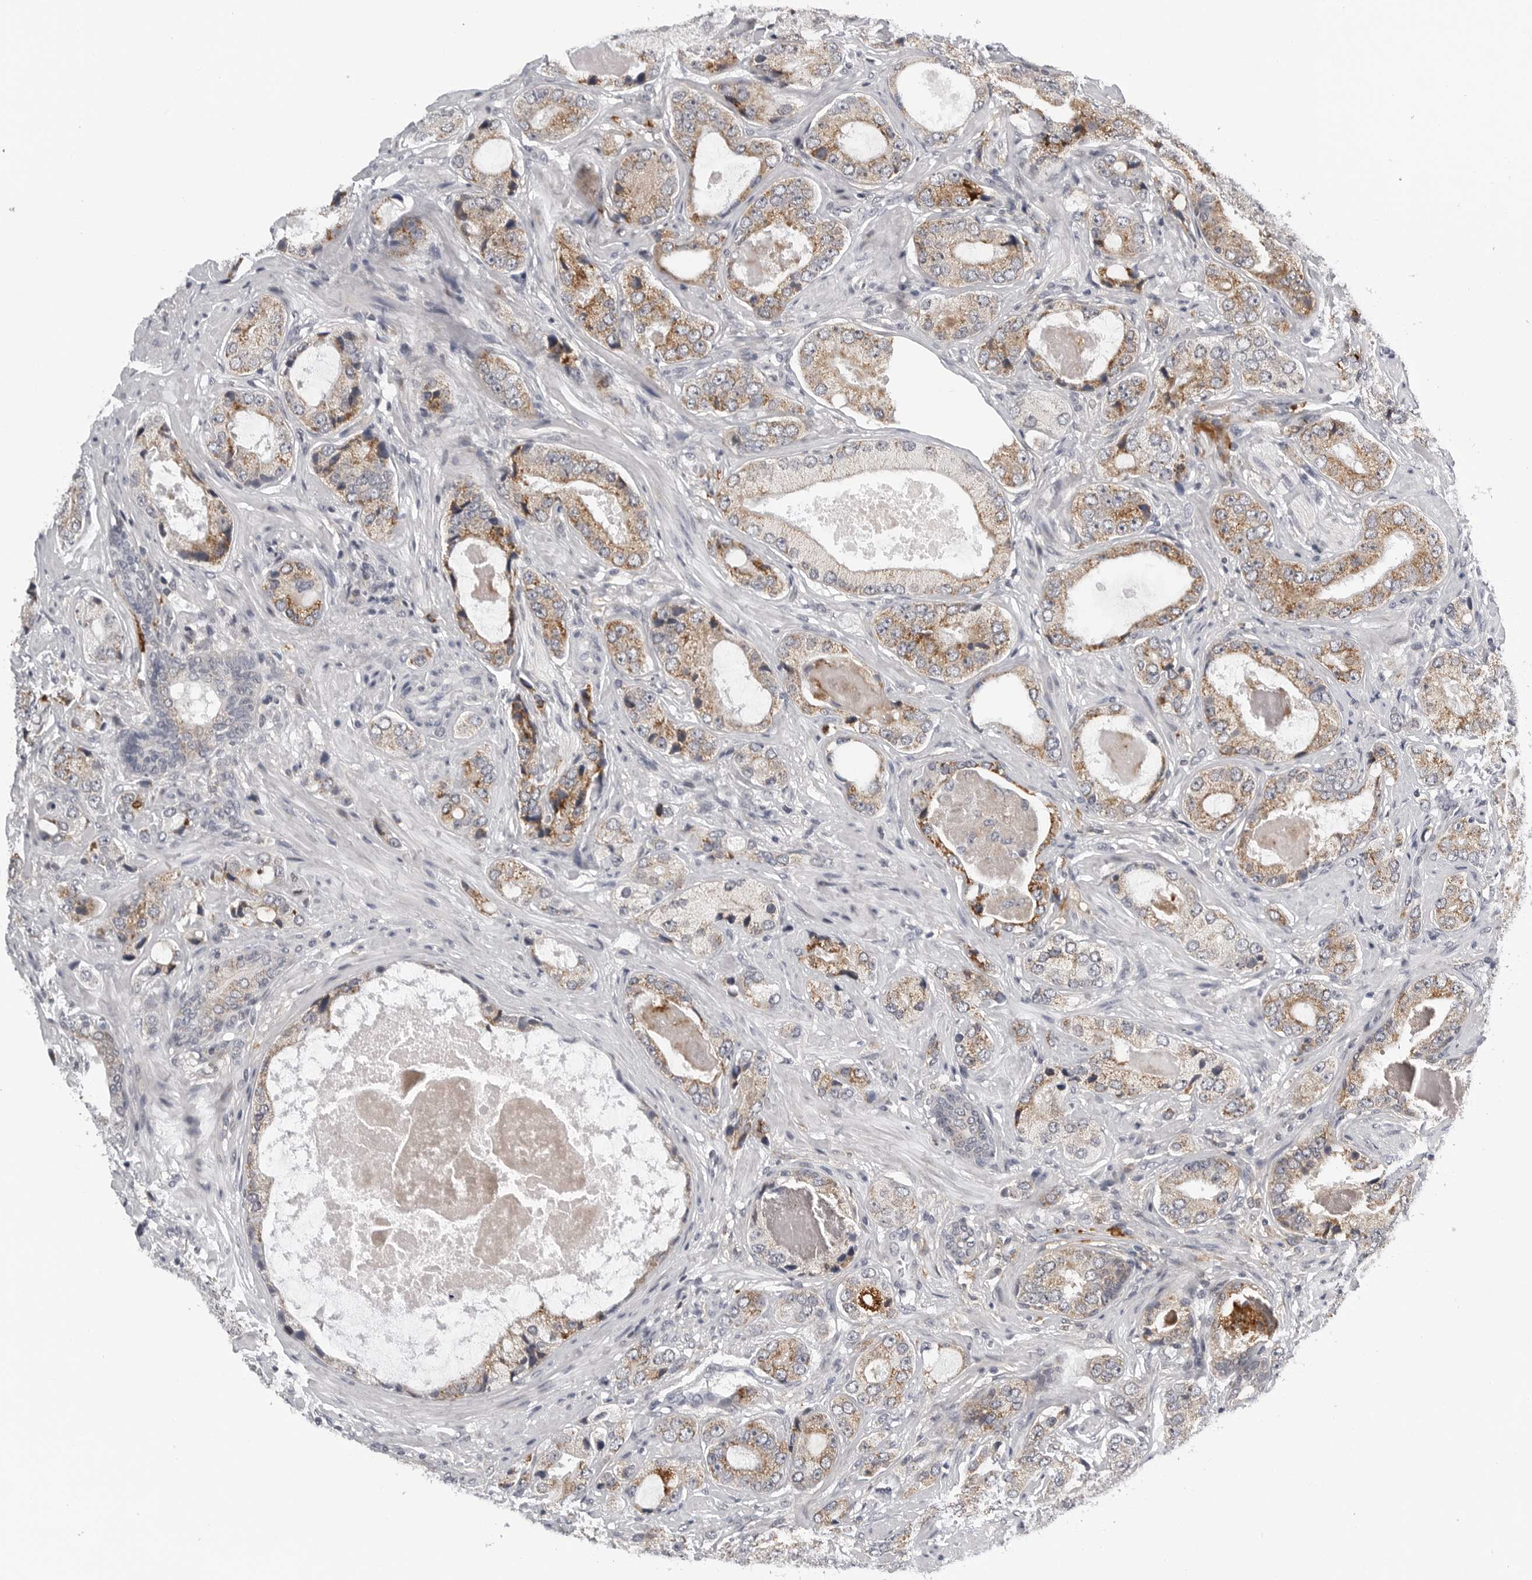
{"staining": {"intensity": "moderate", "quantity": ">75%", "location": "cytoplasmic/membranous"}, "tissue": "prostate cancer", "cell_type": "Tumor cells", "image_type": "cancer", "snomed": [{"axis": "morphology", "description": "Normal tissue, NOS"}, {"axis": "morphology", "description": "Adenocarcinoma, High grade"}, {"axis": "topography", "description": "Prostate"}, {"axis": "topography", "description": "Peripheral nerve tissue"}], "caption": "Protein staining displays moderate cytoplasmic/membranous positivity in about >75% of tumor cells in prostate cancer.", "gene": "CDK20", "patient": {"sex": "male", "age": 59}}